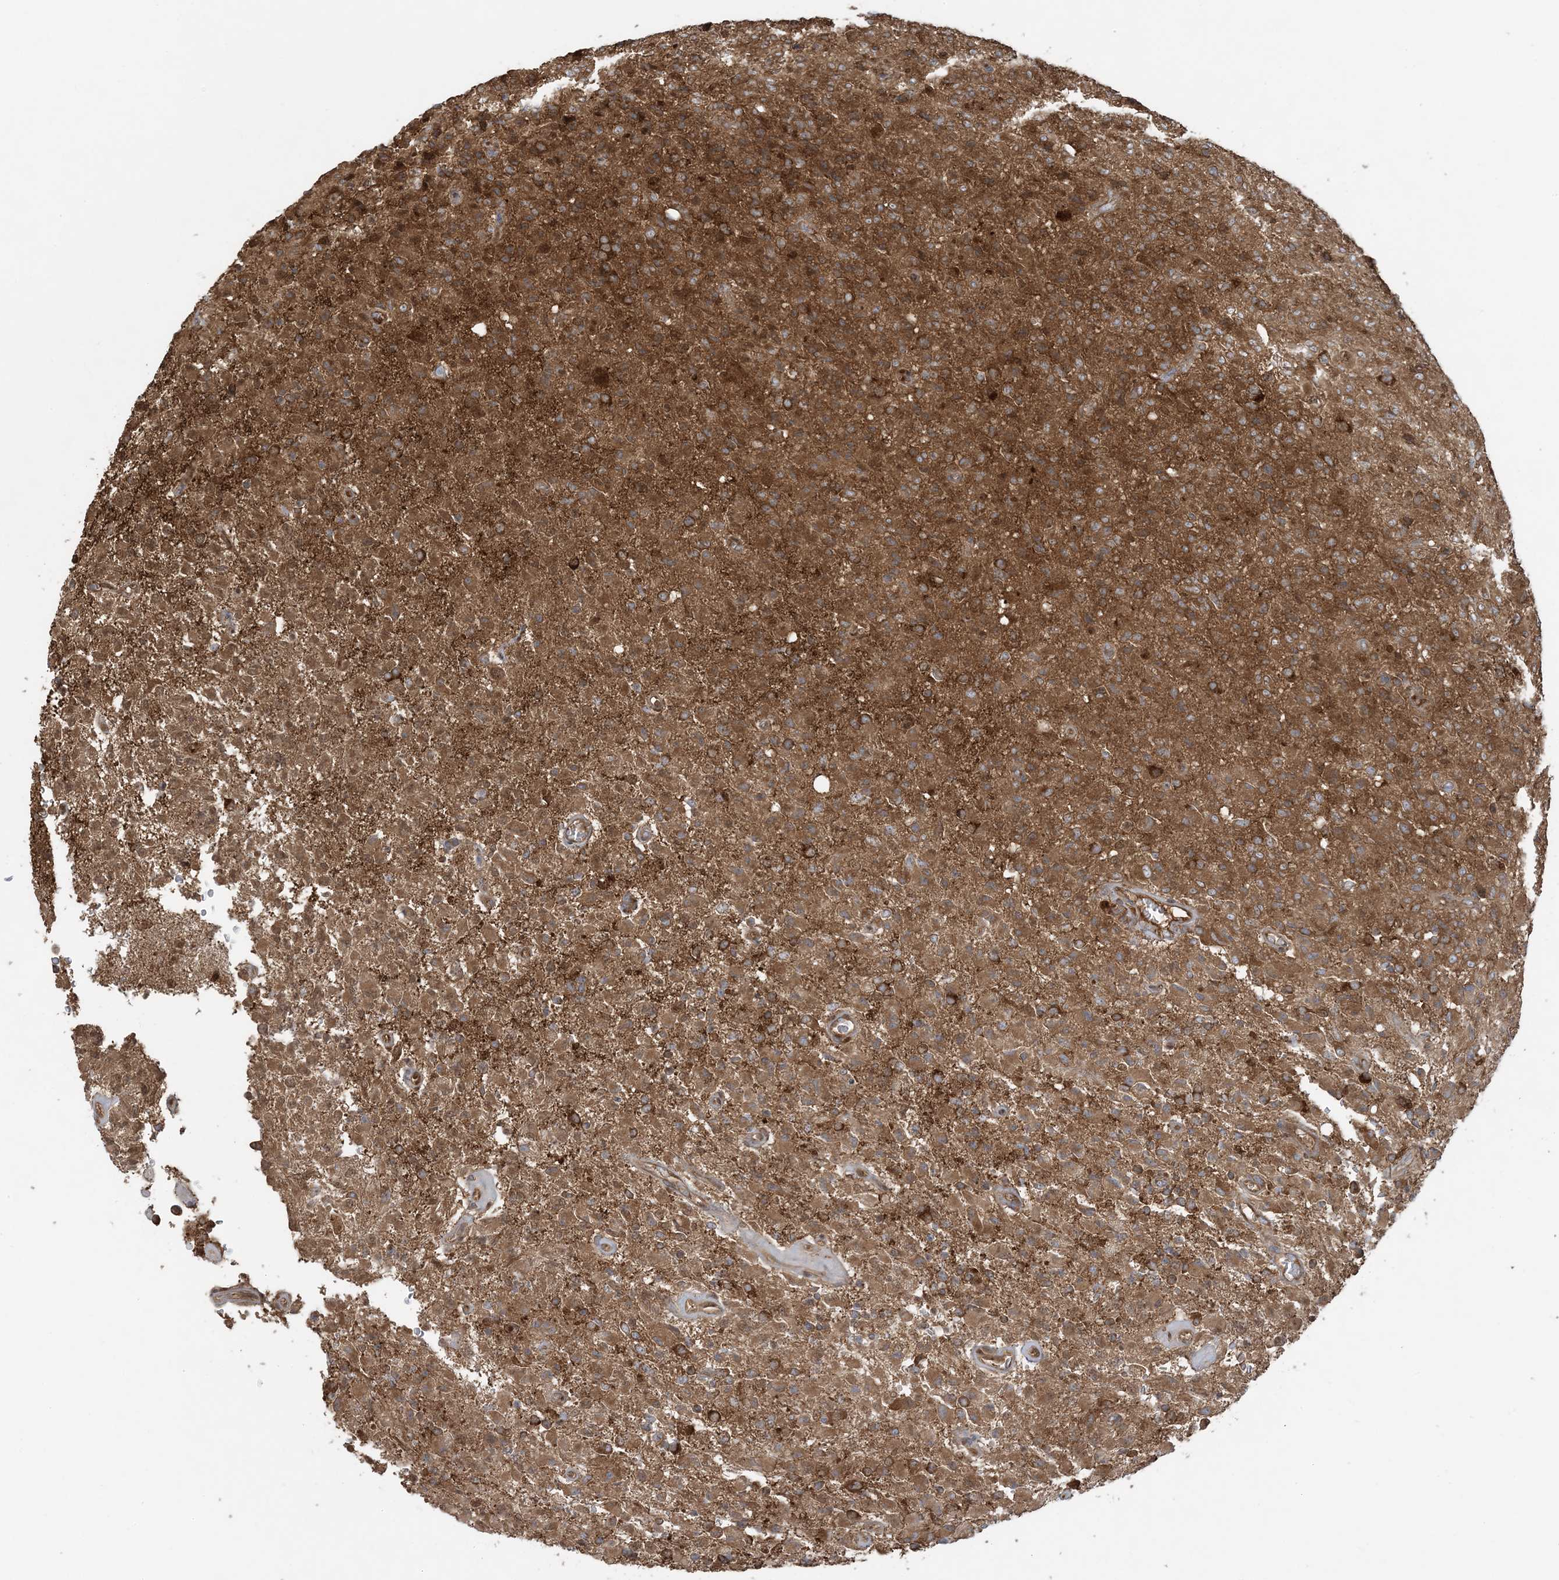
{"staining": {"intensity": "moderate", "quantity": ">75%", "location": "cytoplasmic/membranous"}, "tissue": "glioma", "cell_type": "Tumor cells", "image_type": "cancer", "snomed": [{"axis": "morphology", "description": "Glioma, malignant, High grade"}, {"axis": "topography", "description": "Brain"}], "caption": "Malignant high-grade glioma was stained to show a protein in brown. There is medium levels of moderate cytoplasmic/membranous positivity in about >75% of tumor cells.", "gene": "OLA1", "patient": {"sex": "female", "age": 57}}